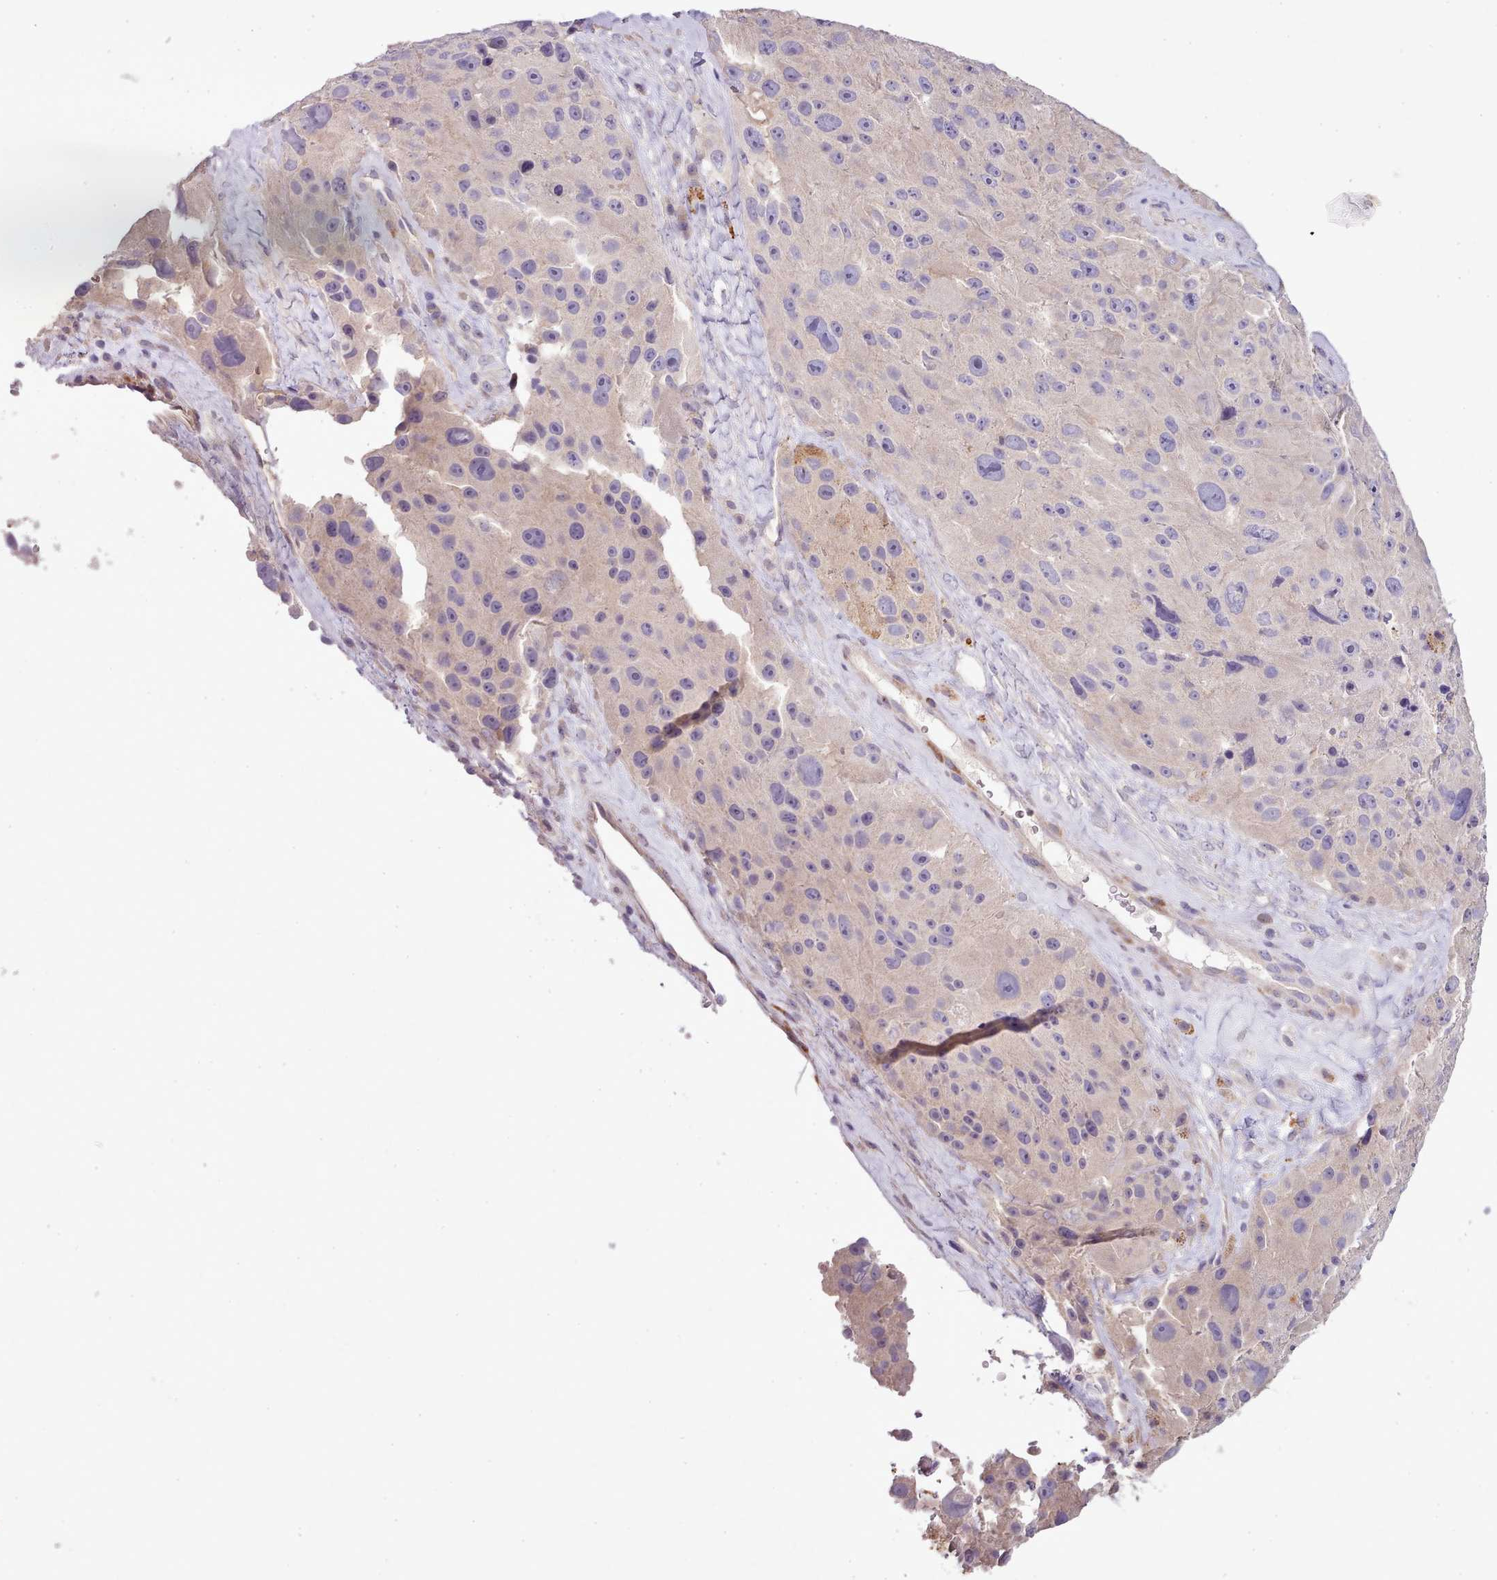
{"staining": {"intensity": "negative", "quantity": "none", "location": "none"}, "tissue": "melanoma", "cell_type": "Tumor cells", "image_type": "cancer", "snomed": [{"axis": "morphology", "description": "Malignant melanoma, Metastatic site"}, {"axis": "topography", "description": "Lymph node"}], "caption": "DAB (3,3'-diaminobenzidine) immunohistochemical staining of human melanoma demonstrates no significant expression in tumor cells.", "gene": "SETX", "patient": {"sex": "male", "age": 62}}